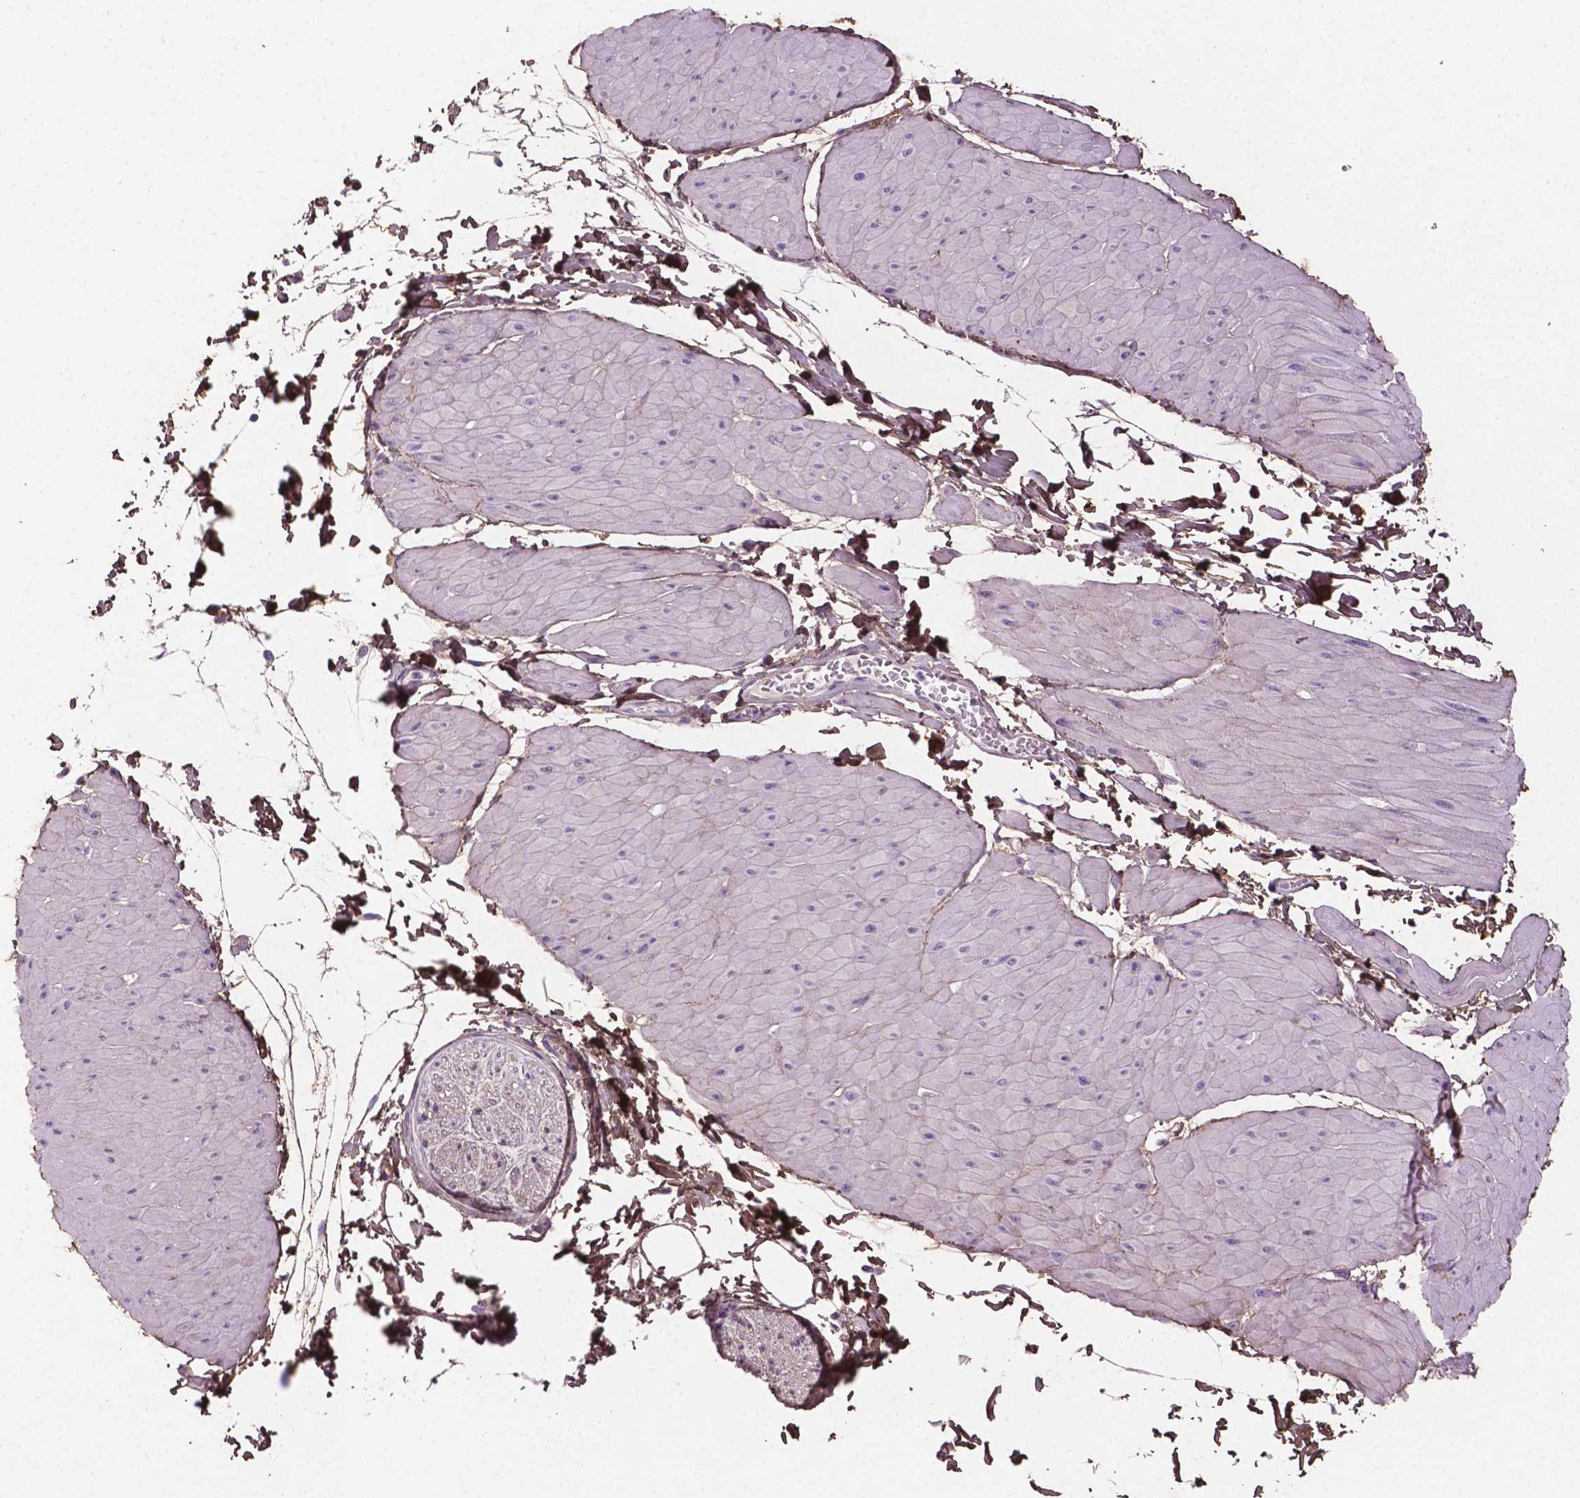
{"staining": {"intensity": "weak", "quantity": ">75%", "location": "cytoplasmic/membranous,nuclear"}, "tissue": "adipose tissue", "cell_type": "Adipocytes", "image_type": "normal", "snomed": [{"axis": "morphology", "description": "Normal tissue, NOS"}, {"axis": "topography", "description": "Smooth muscle"}, {"axis": "topography", "description": "Peripheral nerve tissue"}], "caption": "Immunohistochemical staining of benign human adipose tissue reveals weak cytoplasmic/membranous,nuclear protein staining in approximately >75% of adipocytes.", "gene": "DLG2", "patient": {"sex": "male", "age": 58}}